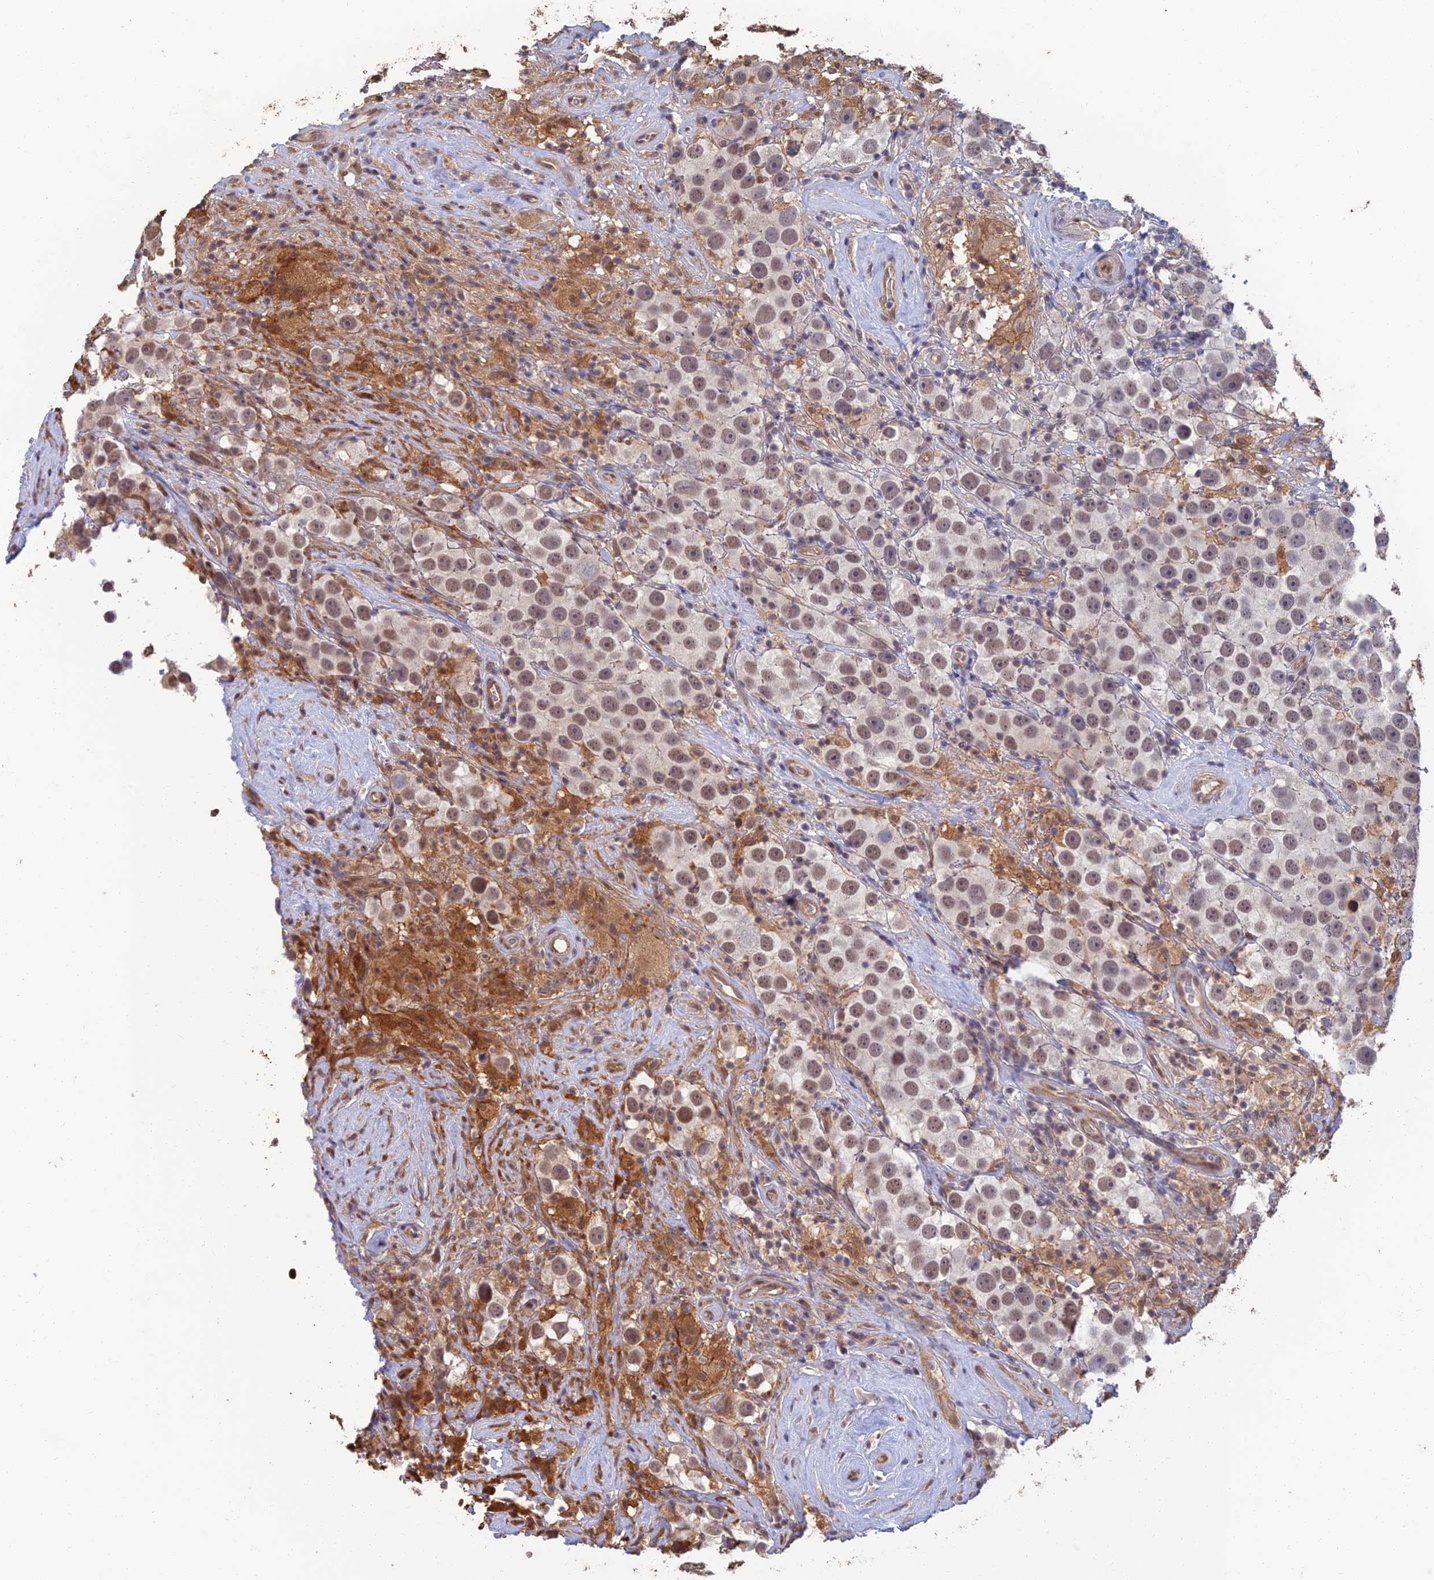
{"staining": {"intensity": "weak", "quantity": ">75%", "location": "nuclear"}, "tissue": "testis cancer", "cell_type": "Tumor cells", "image_type": "cancer", "snomed": [{"axis": "morphology", "description": "Seminoma, NOS"}, {"axis": "topography", "description": "Testis"}], "caption": "A brown stain shows weak nuclear expression of a protein in seminoma (testis) tumor cells. Nuclei are stained in blue.", "gene": "LRRN3", "patient": {"sex": "male", "age": 49}}